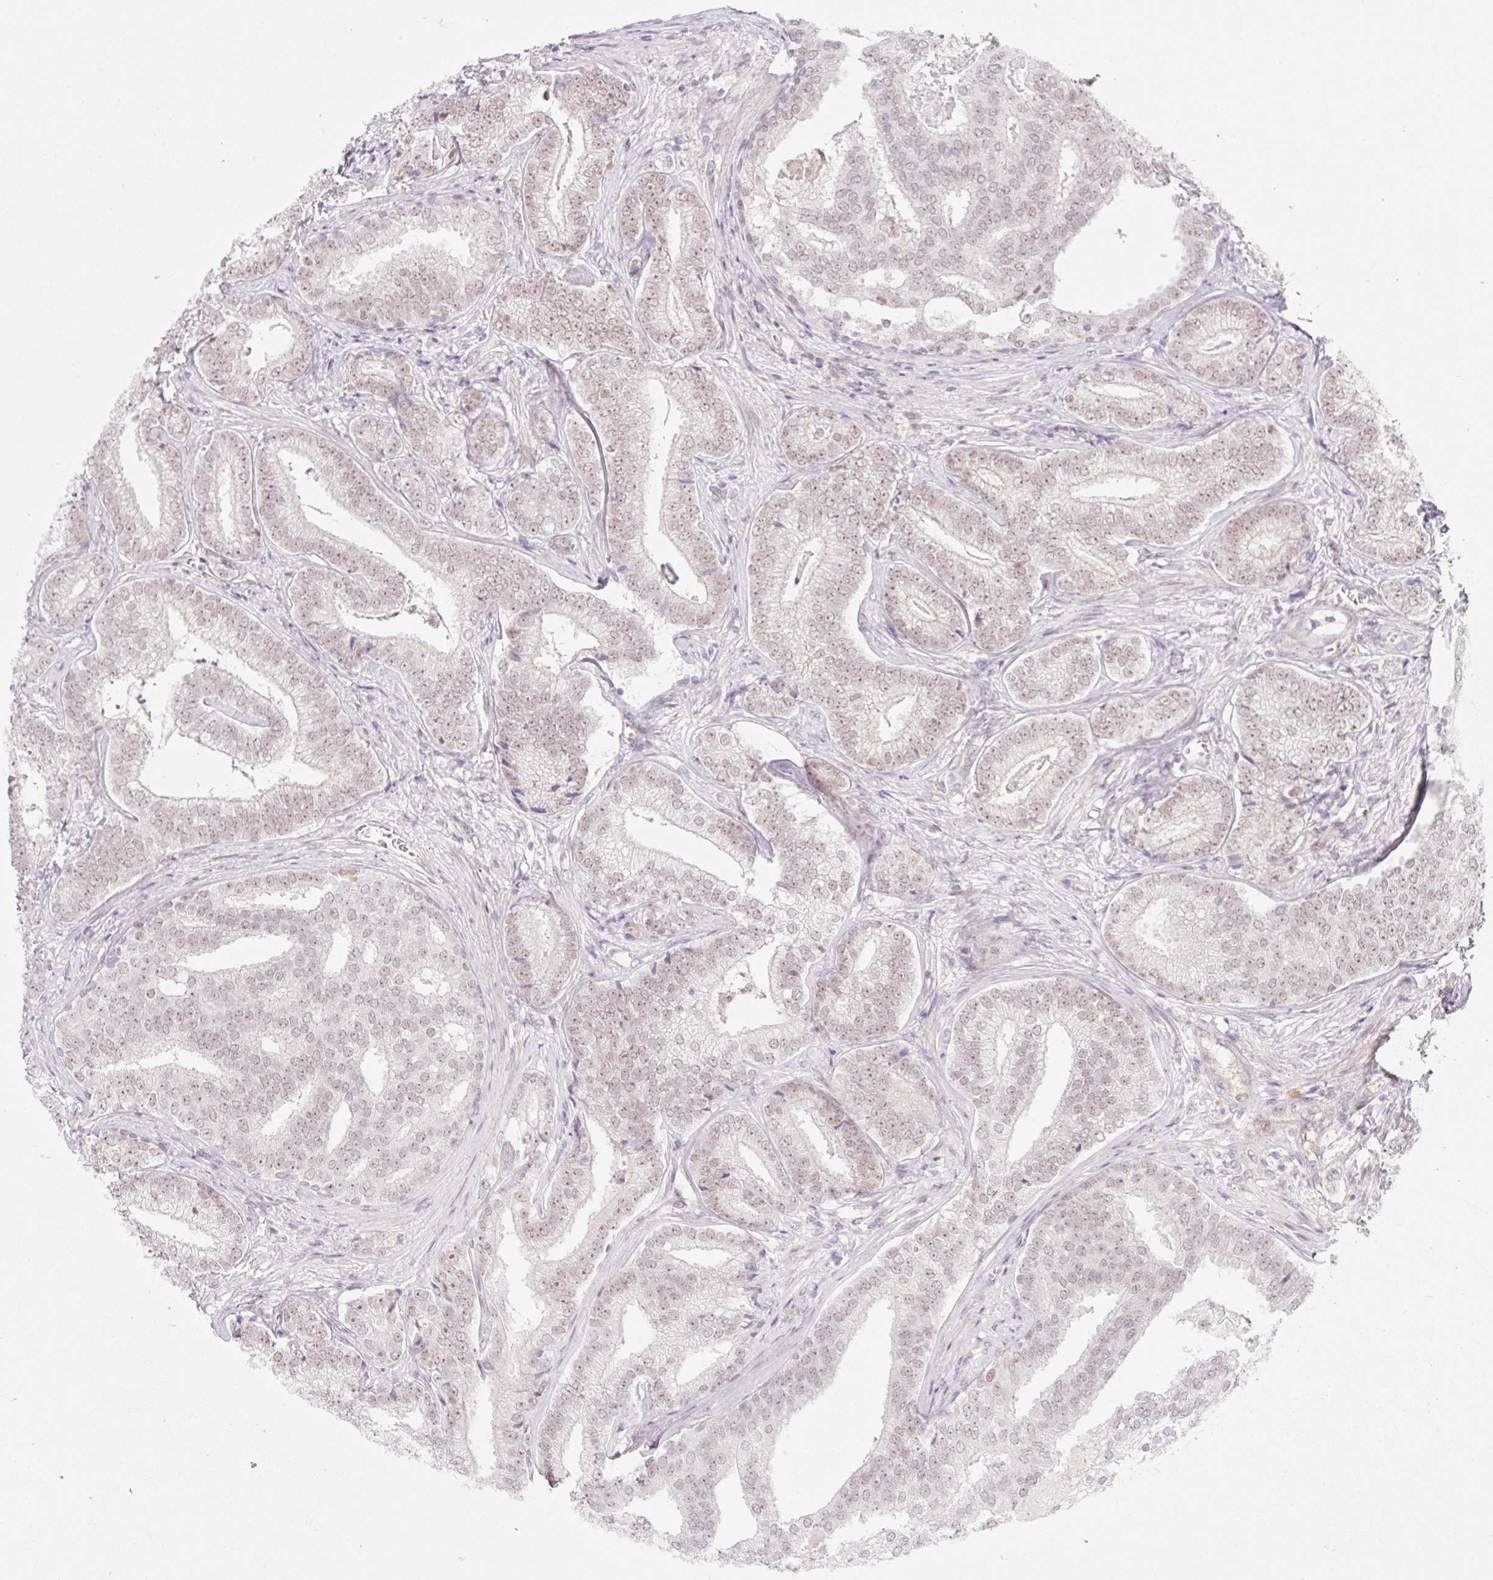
{"staining": {"intensity": "weak", "quantity": ">75%", "location": "nuclear"}, "tissue": "prostate cancer", "cell_type": "Tumor cells", "image_type": "cancer", "snomed": [{"axis": "morphology", "description": "Adenocarcinoma, Low grade"}, {"axis": "topography", "description": "Prostate"}], "caption": "Tumor cells exhibit weak nuclear positivity in approximately >75% of cells in prostate cancer.", "gene": "H2BW1", "patient": {"sex": "male", "age": 63}}